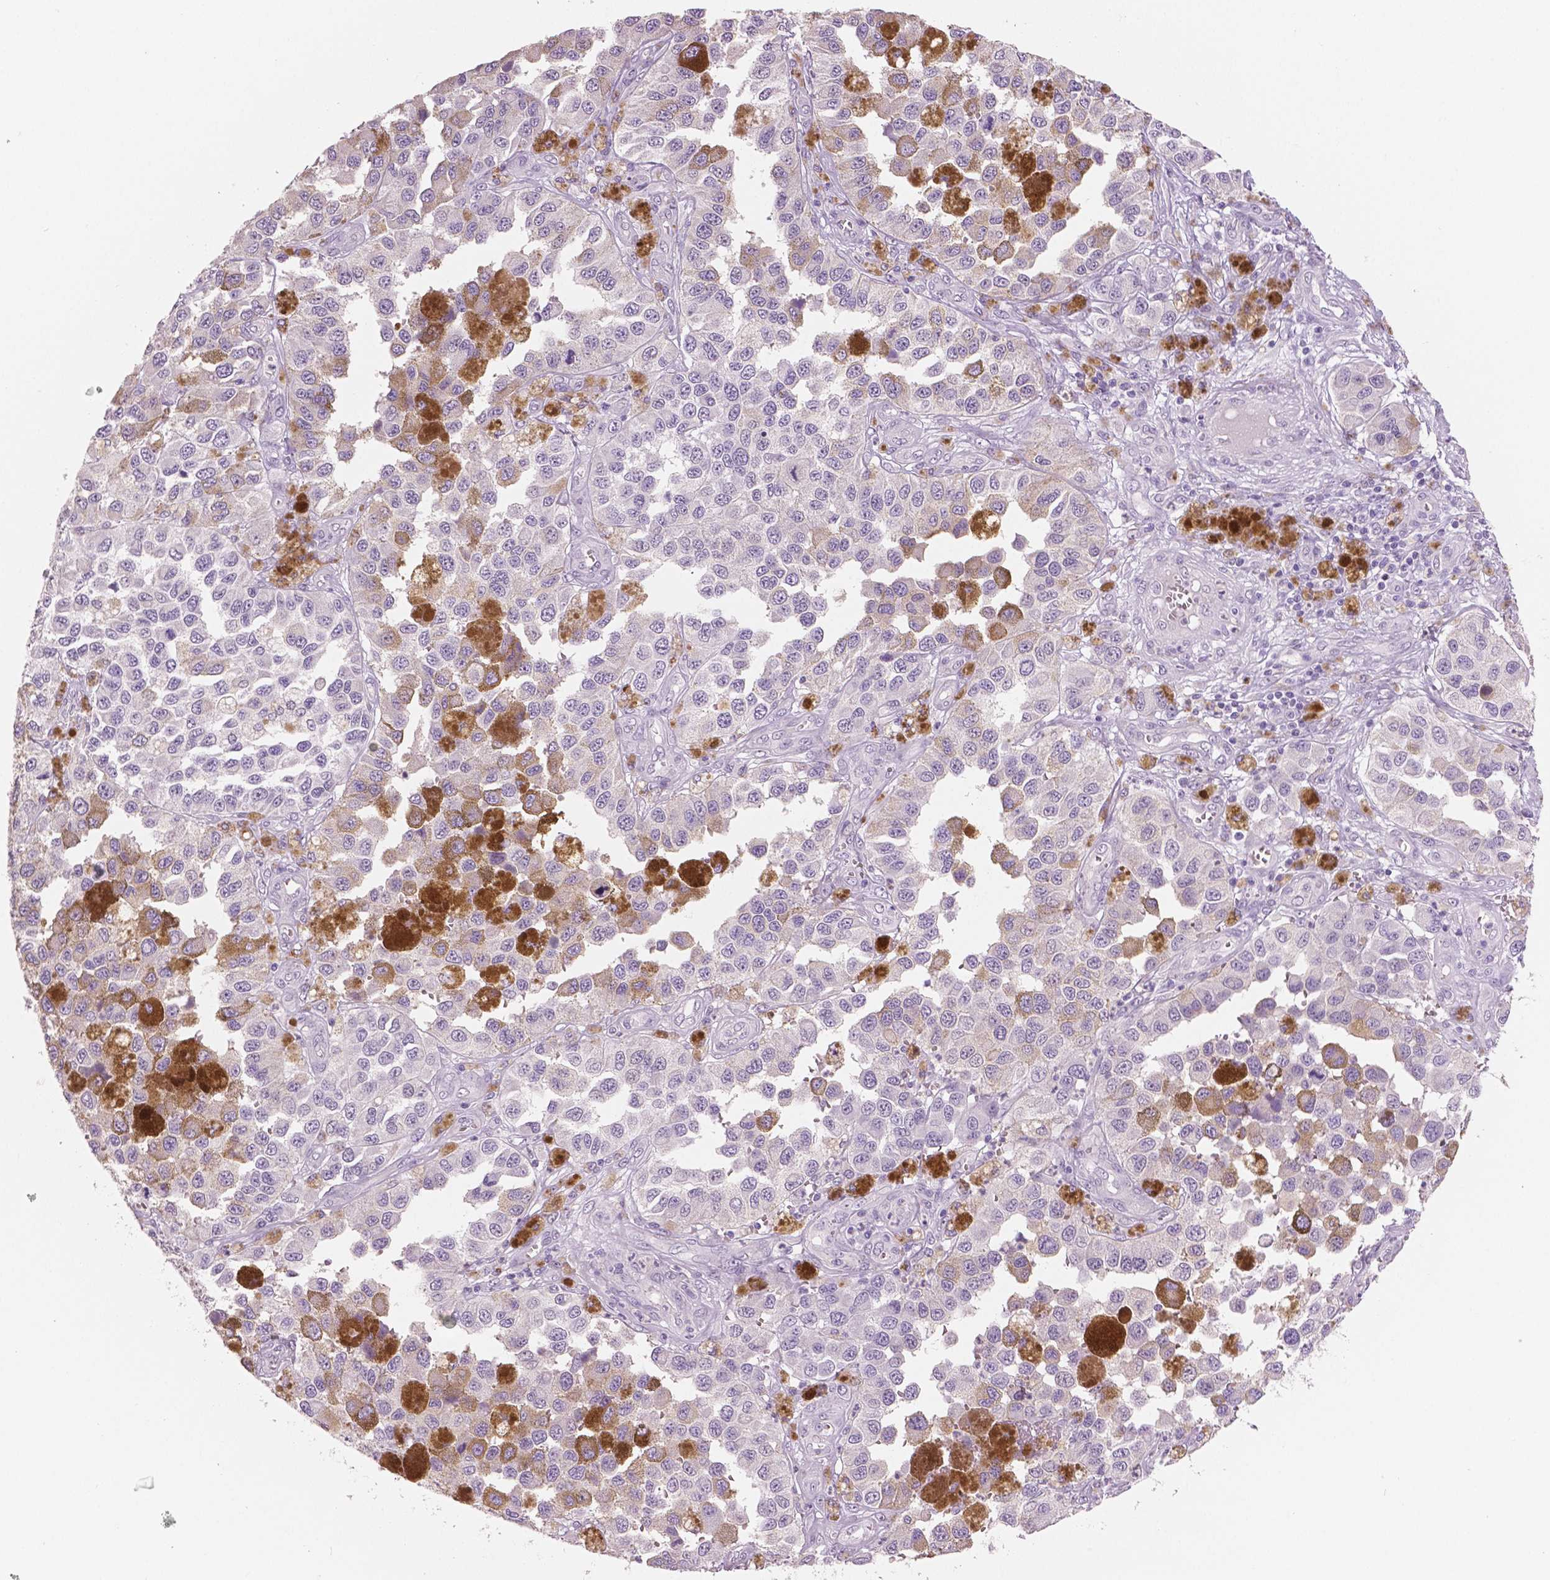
{"staining": {"intensity": "negative", "quantity": "none", "location": "none"}, "tissue": "melanoma", "cell_type": "Tumor cells", "image_type": "cancer", "snomed": [{"axis": "morphology", "description": "Malignant melanoma, NOS"}, {"axis": "topography", "description": "Skin"}], "caption": "An image of human melanoma is negative for staining in tumor cells.", "gene": "NECAB2", "patient": {"sex": "female", "age": 58}}